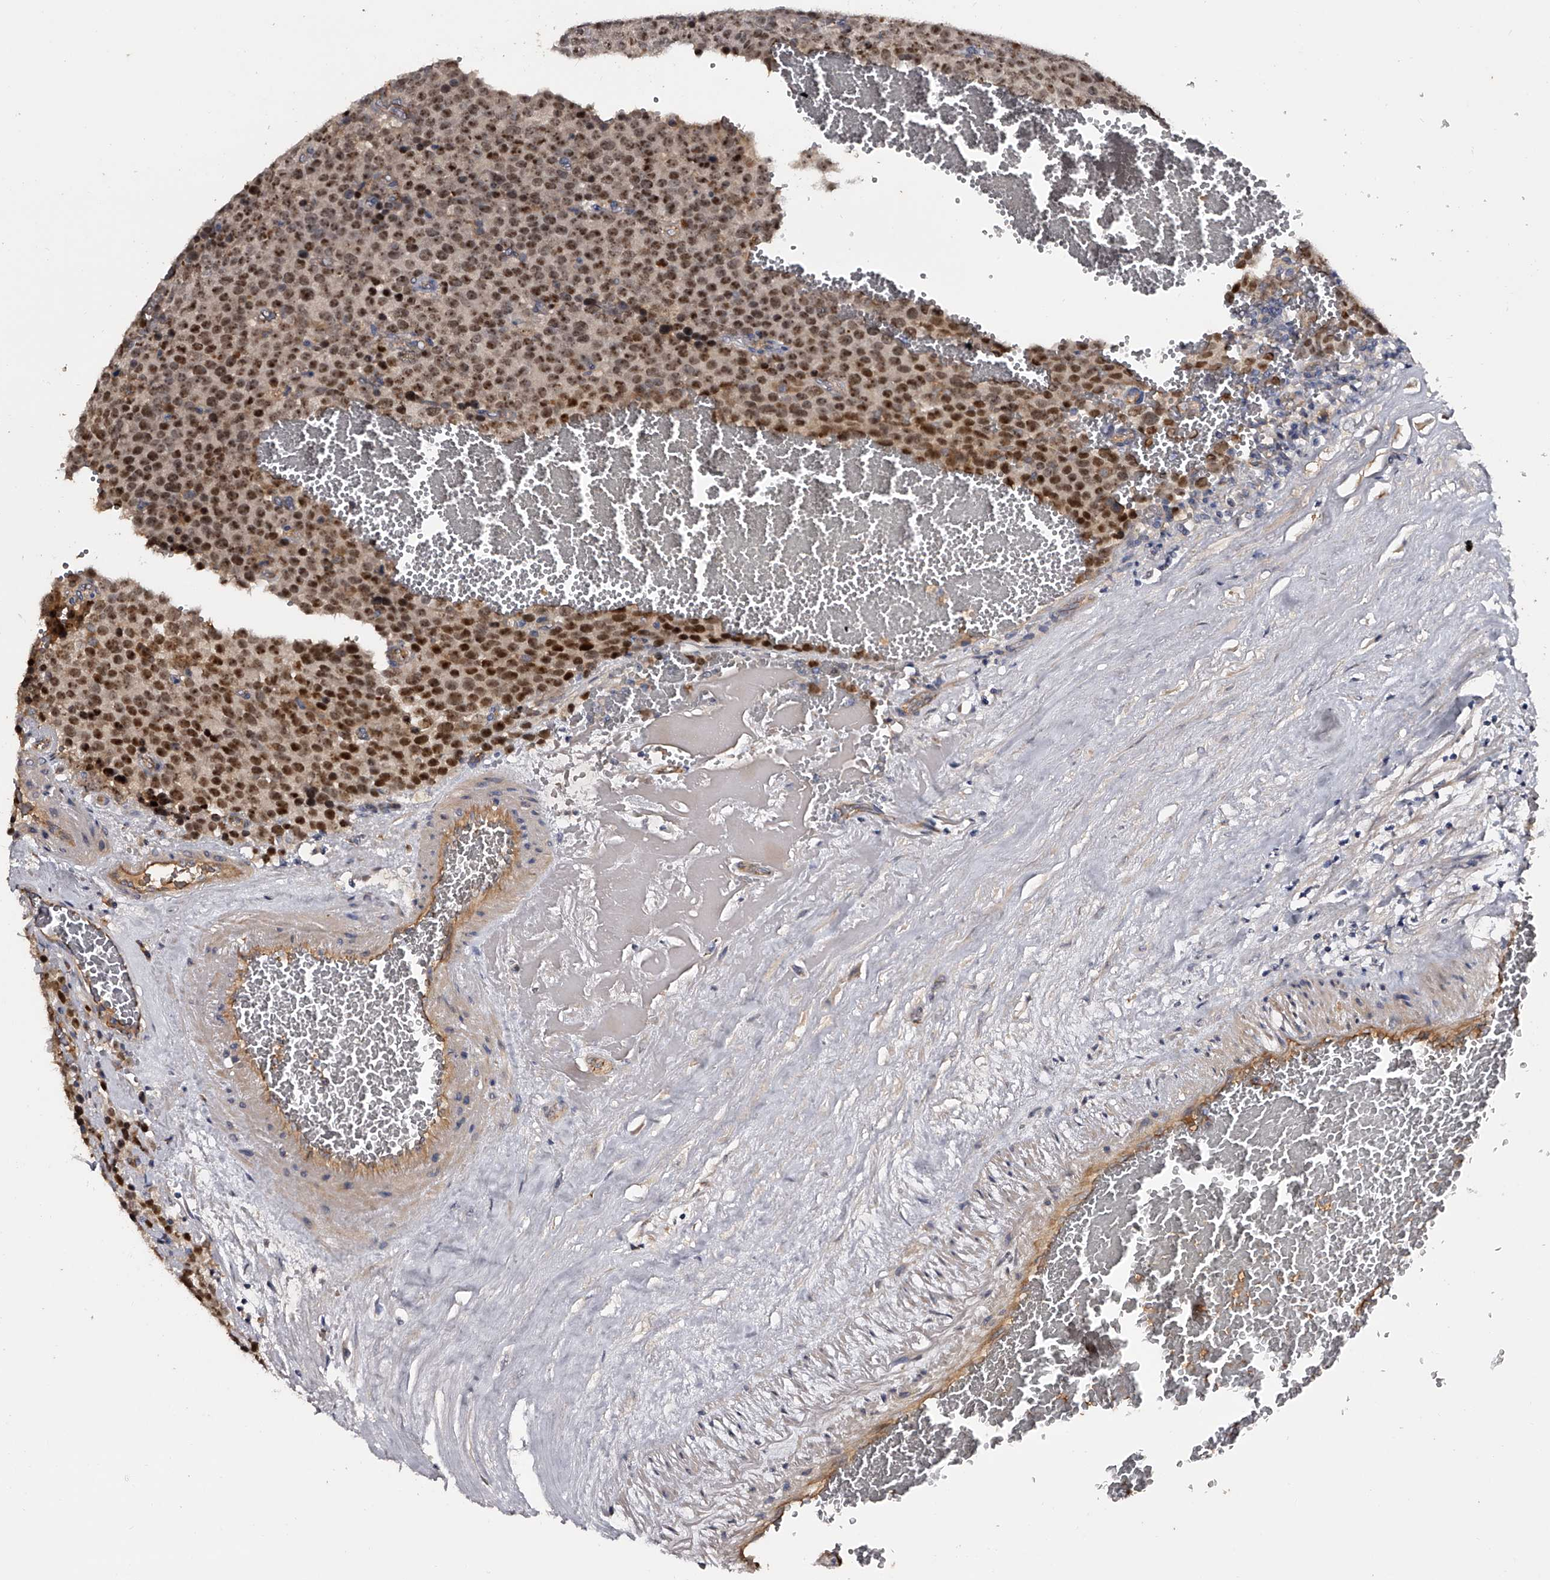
{"staining": {"intensity": "moderate", "quantity": ">75%", "location": "nuclear"}, "tissue": "testis cancer", "cell_type": "Tumor cells", "image_type": "cancer", "snomed": [{"axis": "morphology", "description": "Seminoma, NOS"}, {"axis": "topography", "description": "Testis"}], "caption": "Moderate nuclear protein expression is seen in approximately >75% of tumor cells in testis seminoma.", "gene": "MDN1", "patient": {"sex": "male", "age": 71}}